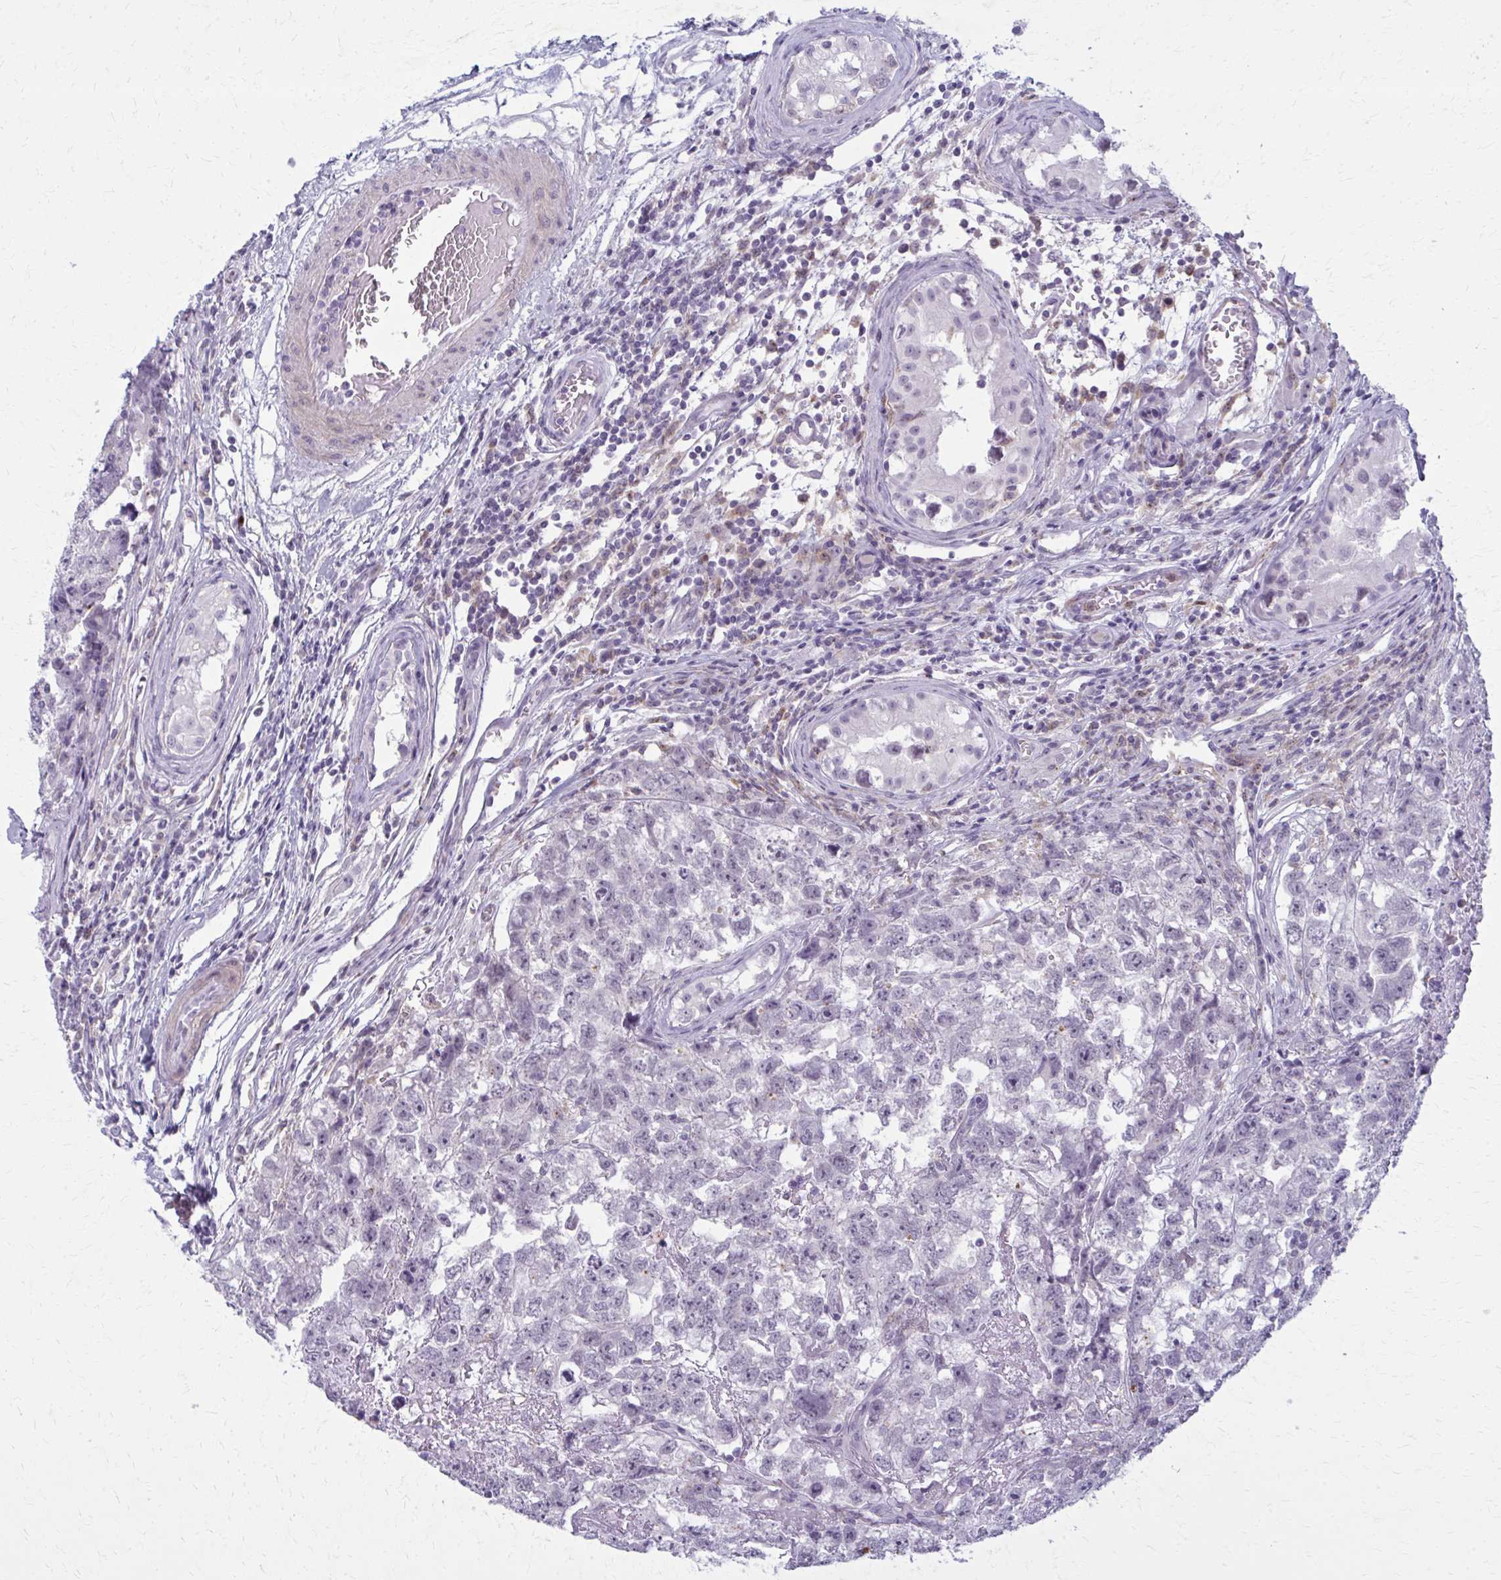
{"staining": {"intensity": "negative", "quantity": "none", "location": "none"}, "tissue": "testis cancer", "cell_type": "Tumor cells", "image_type": "cancer", "snomed": [{"axis": "morphology", "description": "Carcinoma, Embryonal, NOS"}, {"axis": "topography", "description": "Testis"}], "caption": "High magnification brightfield microscopy of embryonal carcinoma (testis) stained with DAB (3,3'-diaminobenzidine) (brown) and counterstained with hematoxylin (blue): tumor cells show no significant expression.", "gene": "CARD9", "patient": {"sex": "male", "age": 22}}